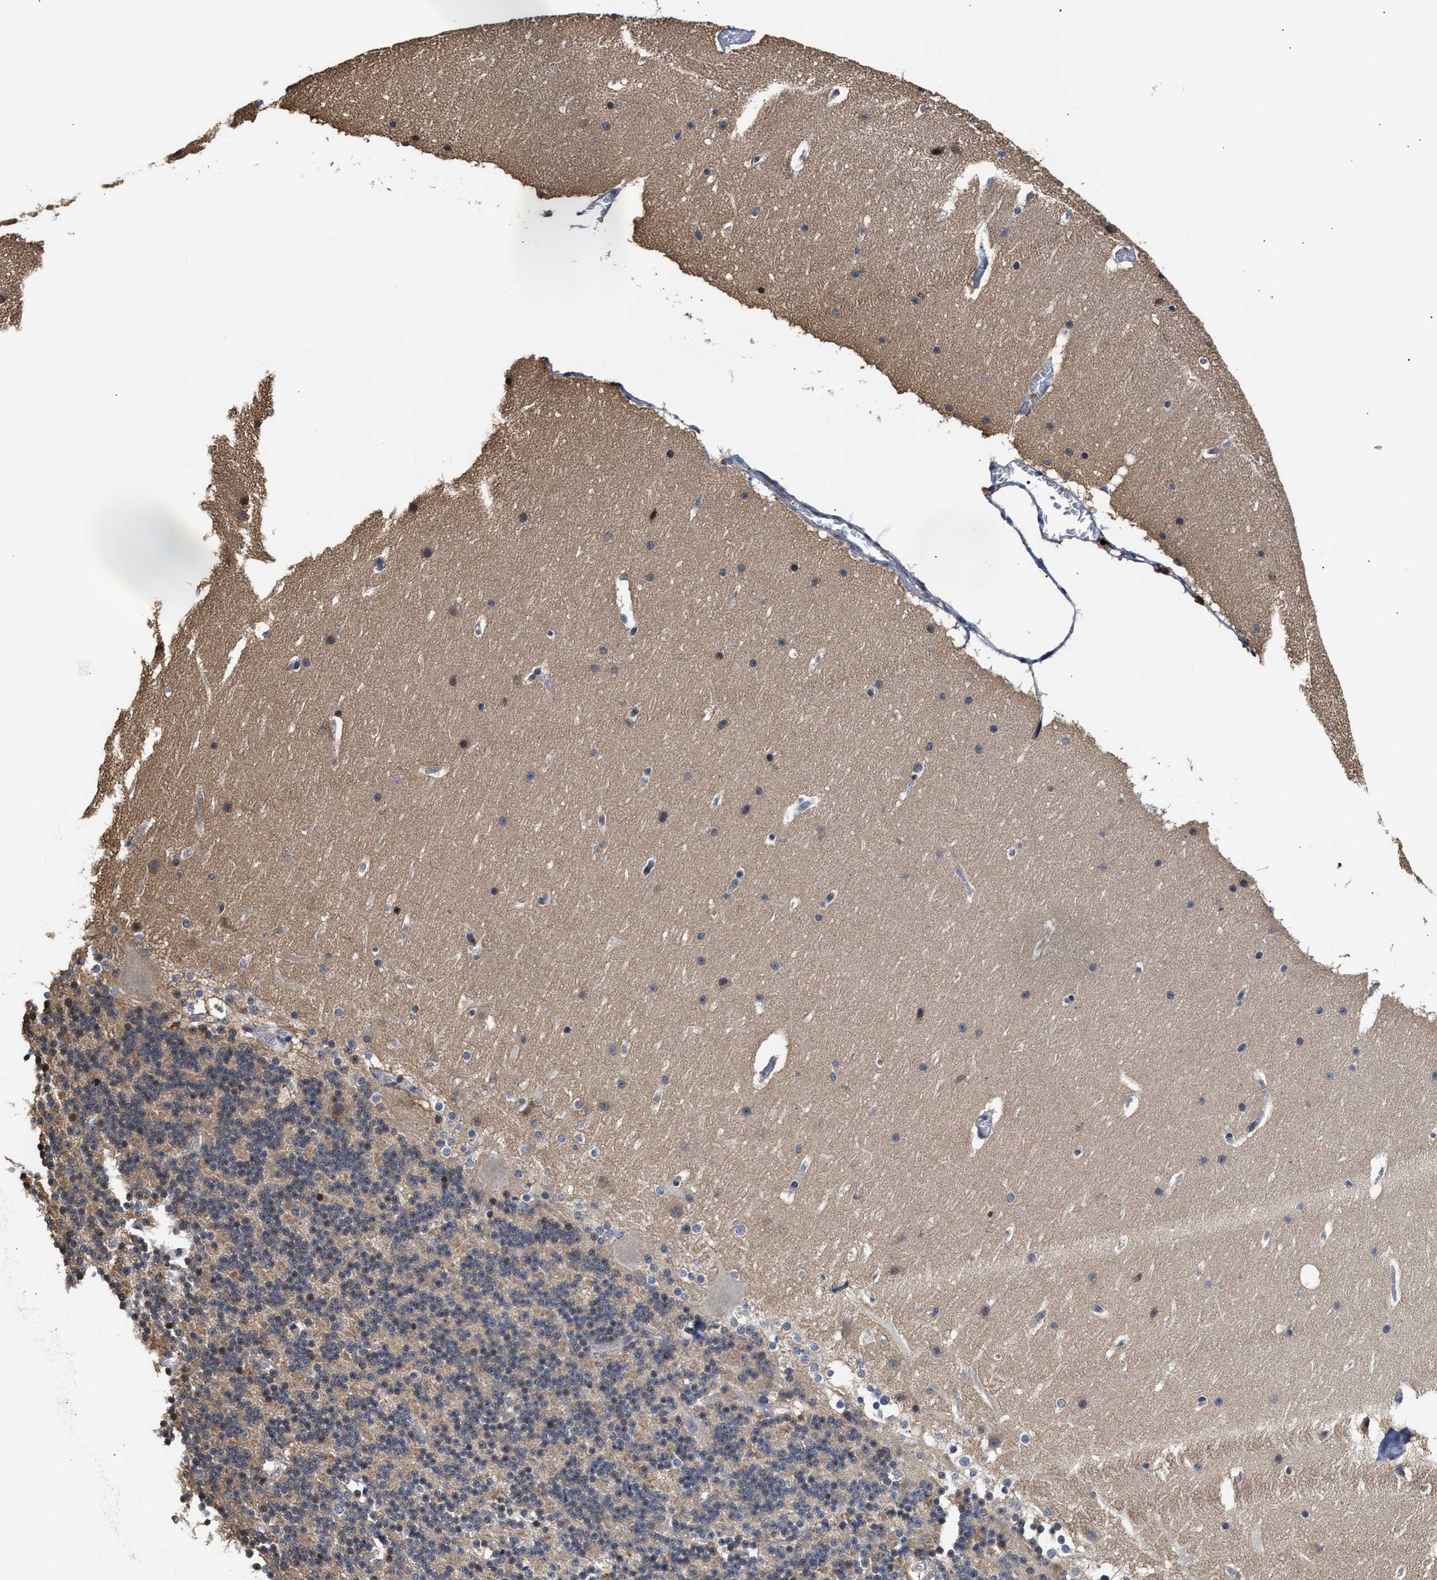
{"staining": {"intensity": "weak", "quantity": "25%-75%", "location": "cytoplasmic/membranous"}, "tissue": "cerebellum", "cell_type": "Cells in granular layer", "image_type": "normal", "snomed": [{"axis": "morphology", "description": "Normal tissue, NOS"}, {"axis": "topography", "description": "Cerebellum"}], "caption": "Unremarkable cerebellum demonstrates weak cytoplasmic/membranous staining in approximately 25%-75% of cells in granular layer, visualized by immunohistochemistry.", "gene": "KLHDC1", "patient": {"sex": "female", "age": 19}}